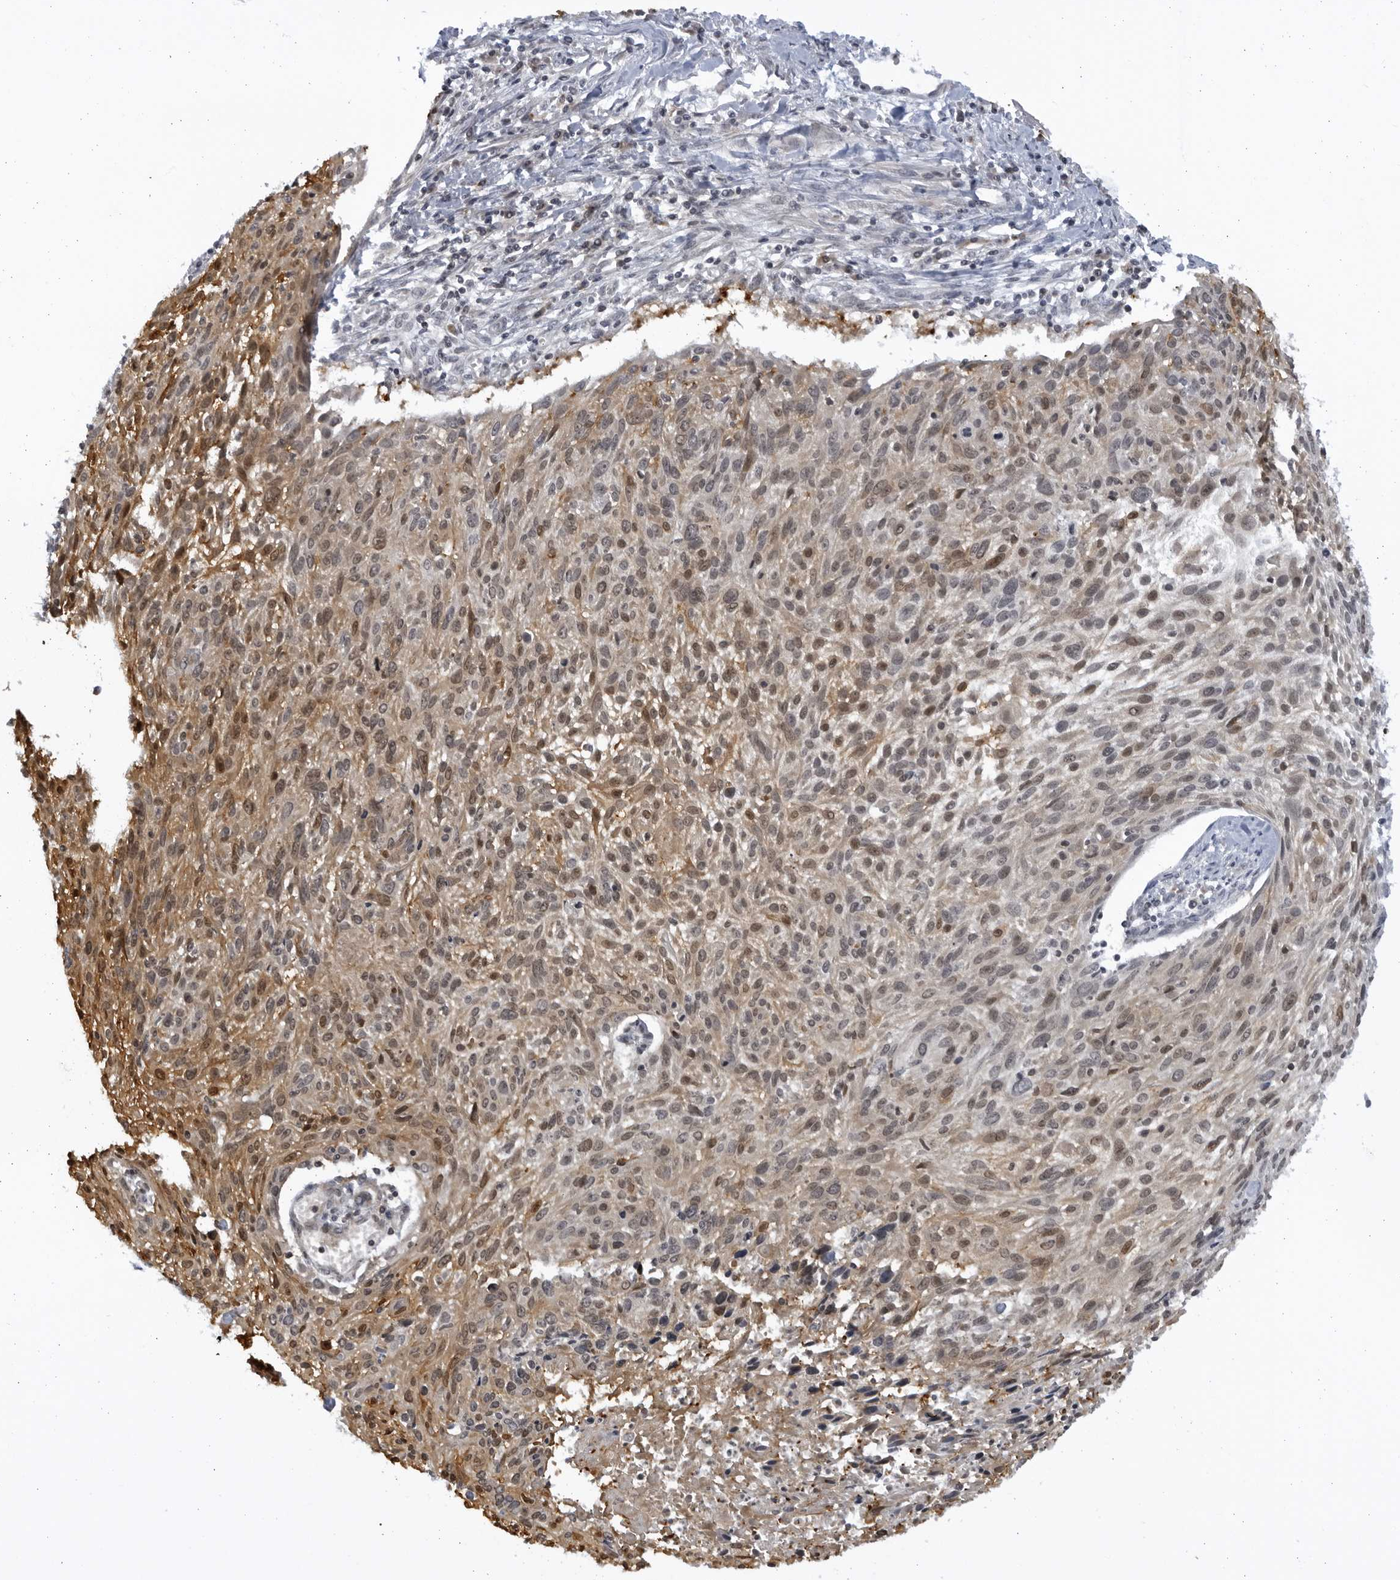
{"staining": {"intensity": "moderate", "quantity": ">75%", "location": "cytoplasmic/membranous,nuclear"}, "tissue": "cervical cancer", "cell_type": "Tumor cells", "image_type": "cancer", "snomed": [{"axis": "morphology", "description": "Squamous cell carcinoma, NOS"}, {"axis": "topography", "description": "Cervix"}], "caption": "Cervical squamous cell carcinoma was stained to show a protein in brown. There is medium levels of moderate cytoplasmic/membranous and nuclear expression in about >75% of tumor cells. Immunohistochemistry (ihc) stains the protein in brown and the nuclei are stained blue.", "gene": "SLC25A22", "patient": {"sex": "female", "age": 51}}